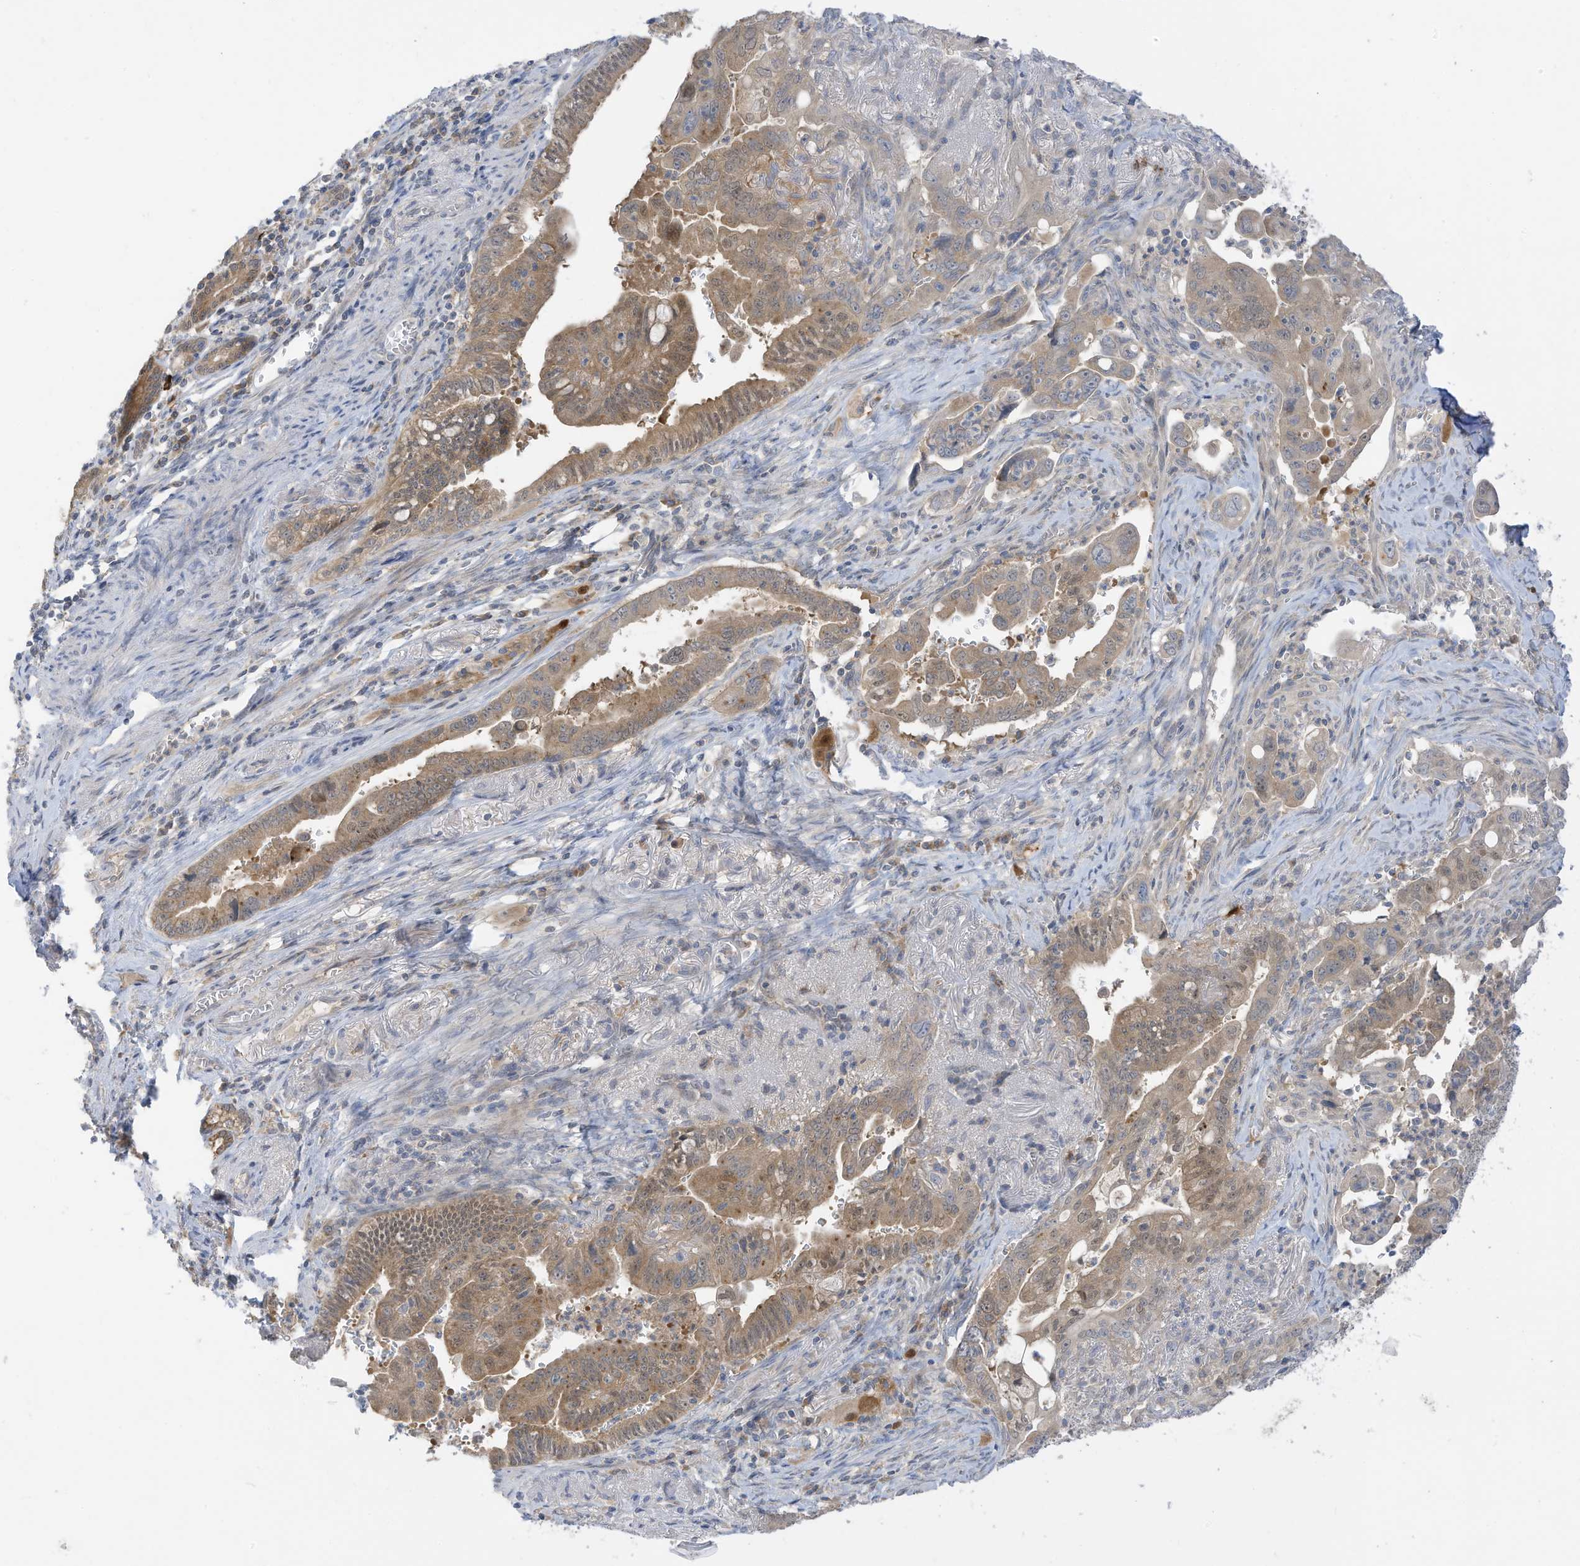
{"staining": {"intensity": "moderate", "quantity": ">75%", "location": "cytoplasmic/membranous"}, "tissue": "pancreatic cancer", "cell_type": "Tumor cells", "image_type": "cancer", "snomed": [{"axis": "morphology", "description": "Adenocarcinoma, NOS"}, {"axis": "topography", "description": "Pancreas"}], "caption": "There is medium levels of moderate cytoplasmic/membranous positivity in tumor cells of adenocarcinoma (pancreatic), as demonstrated by immunohistochemical staining (brown color).", "gene": "LRRN2", "patient": {"sex": "male", "age": 70}}